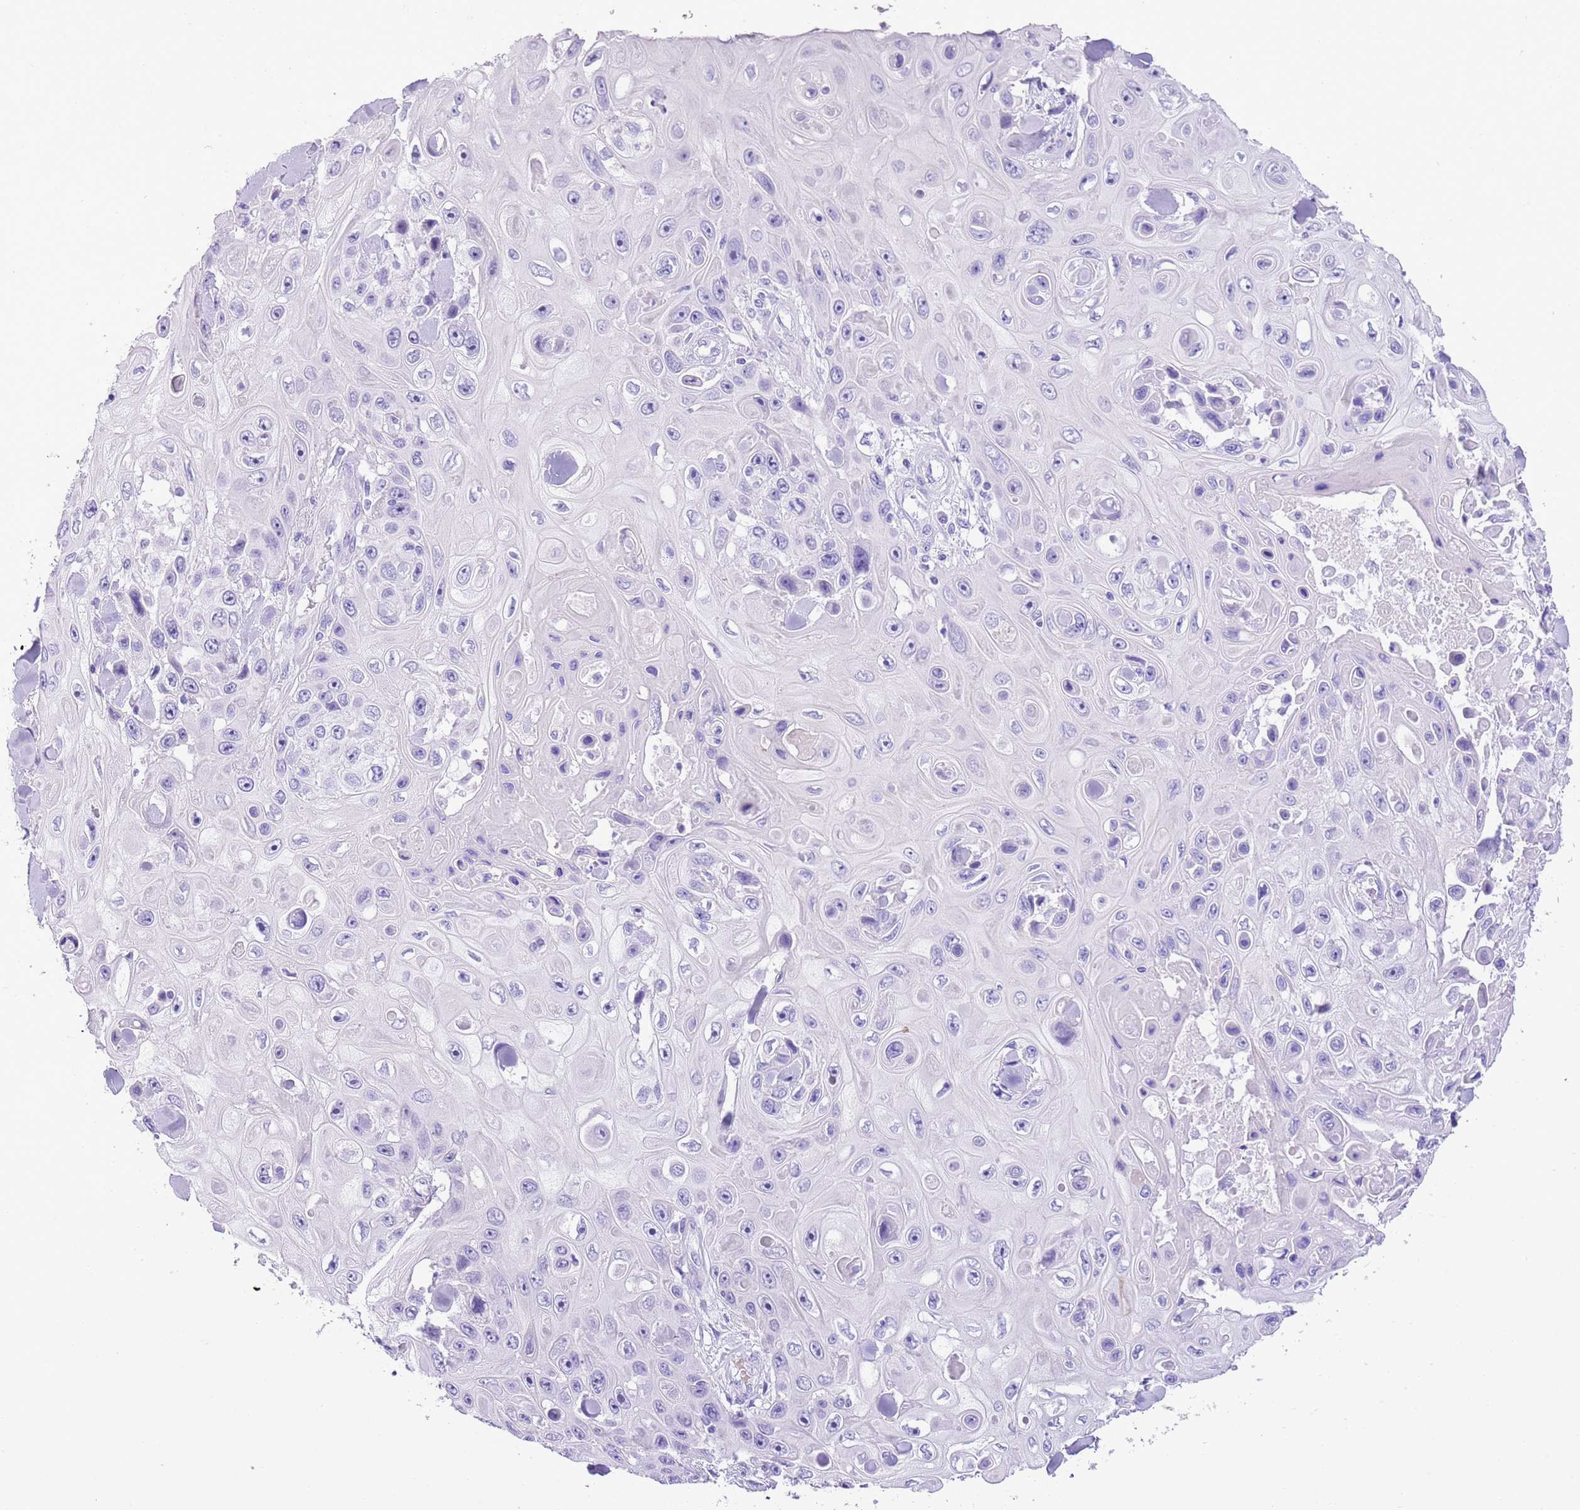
{"staining": {"intensity": "negative", "quantity": "none", "location": "none"}, "tissue": "skin cancer", "cell_type": "Tumor cells", "image_type": "cancer", "snomed": [{"axis": "morphology", "description": "Squamous cell carcinoma, NOS"}, {"axis": "topography", "description": "Skin"}], "caption": "IHC of skin squamous cell carcinoma demonstrates no expression in tumor cells. Nuclei are stained in blue.", "gene": "TBC1D10B", "patient": {"sex": "male", "age": 82}}